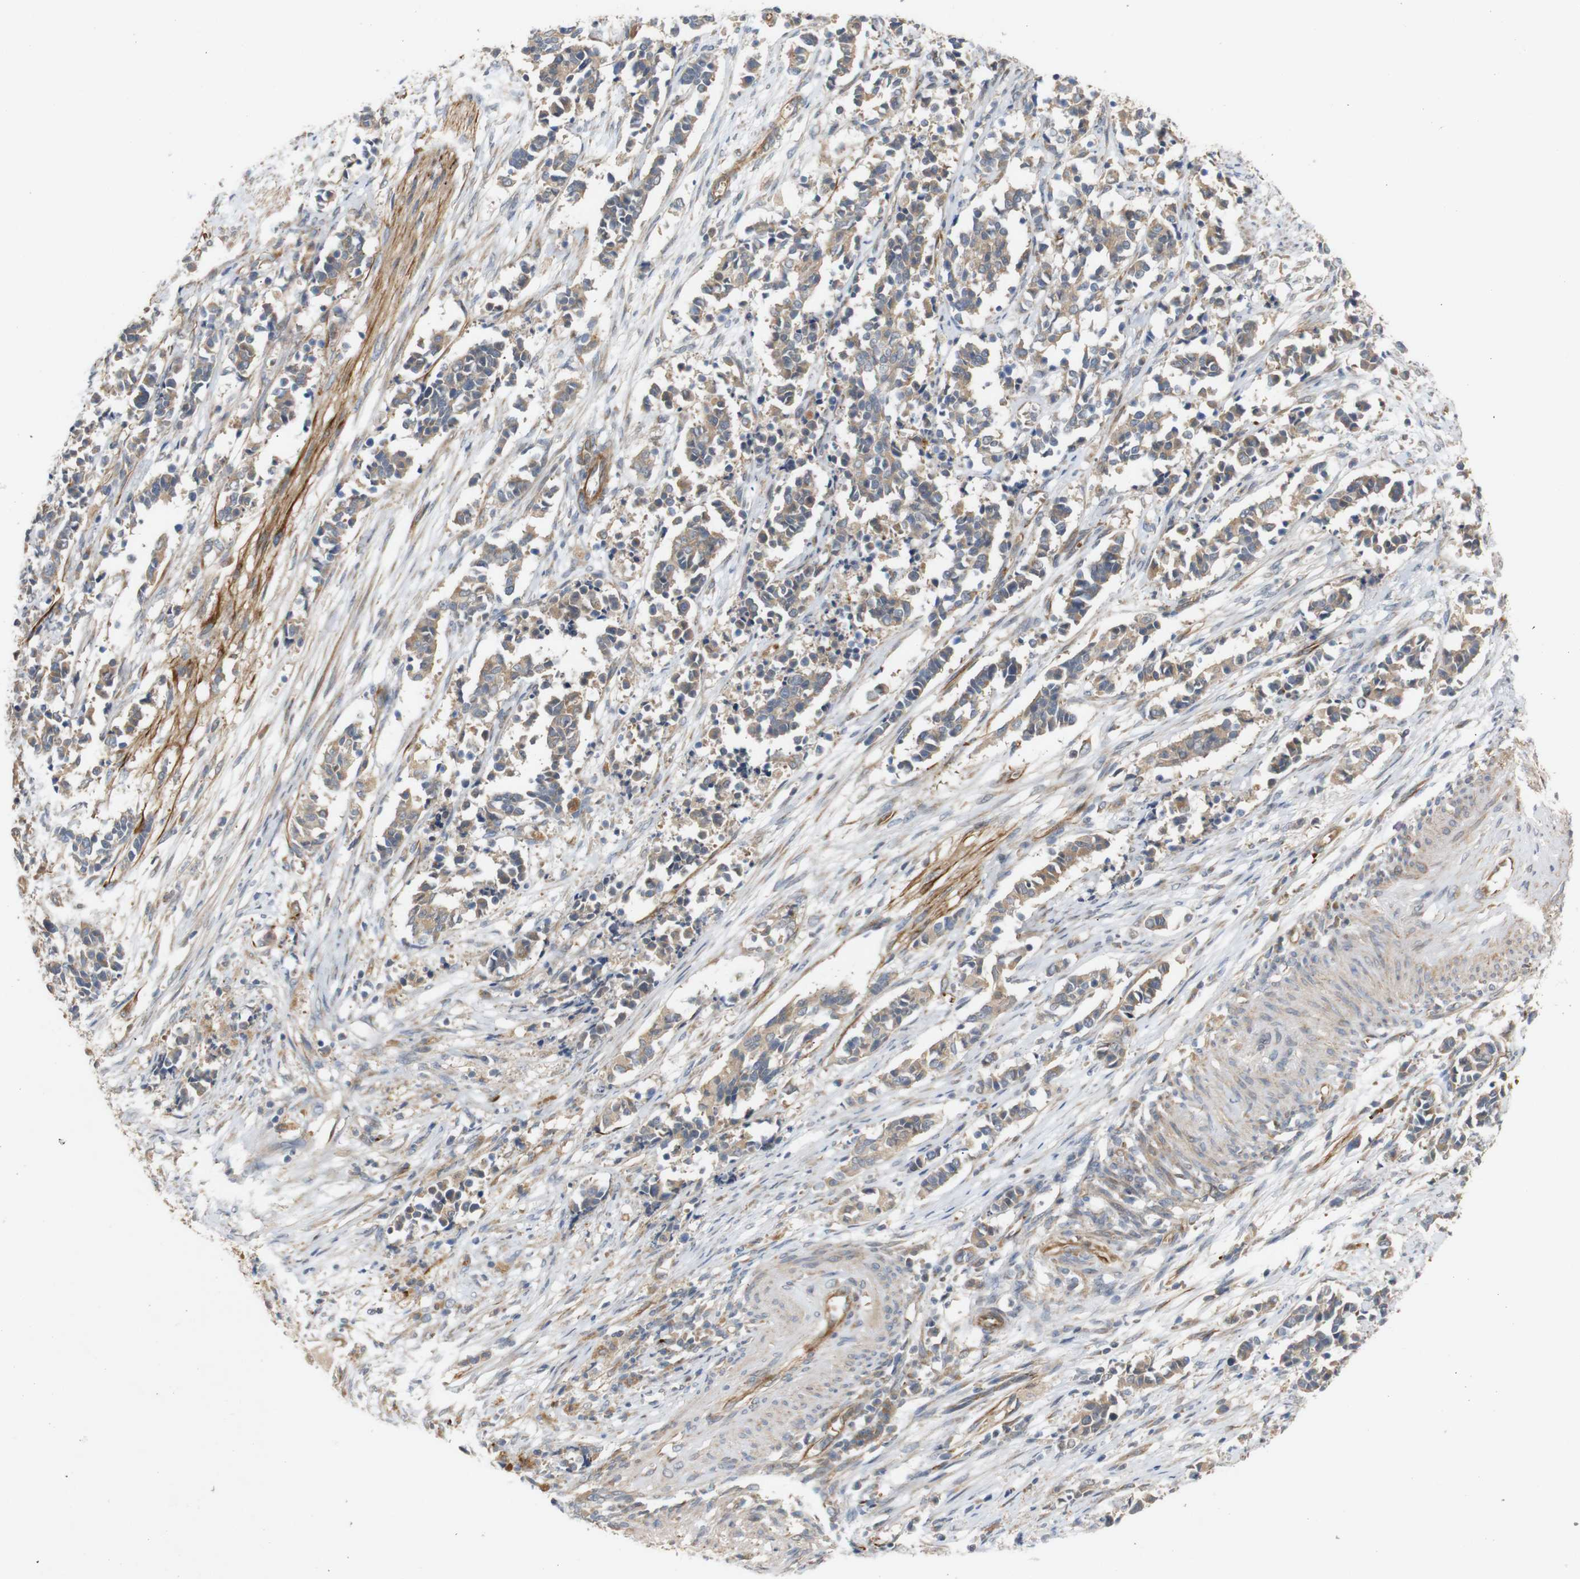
{"staining": {"intensity": "moderate", "quantity": ">75%", "location": "cytoplasmic/membranous"}, "tissue": "cervical cancer", "cell_type": "Tumor cells", "image_type": "cancer", "snomed": [{"axis": "morphology", "description": "Squamous cell carcinoma, NOS"}, {"axis": "topography", "description": "Cervix"}], "caption": "Squamous cell carcinoma (cervical) tissue exhibits moderate cytoplasmic/membranous staining in approximately >75% of tumor cells, visualized by immunohistochemistry.", "gene": "RPTOR", "patient": {"sex": "female", "age": 35}}